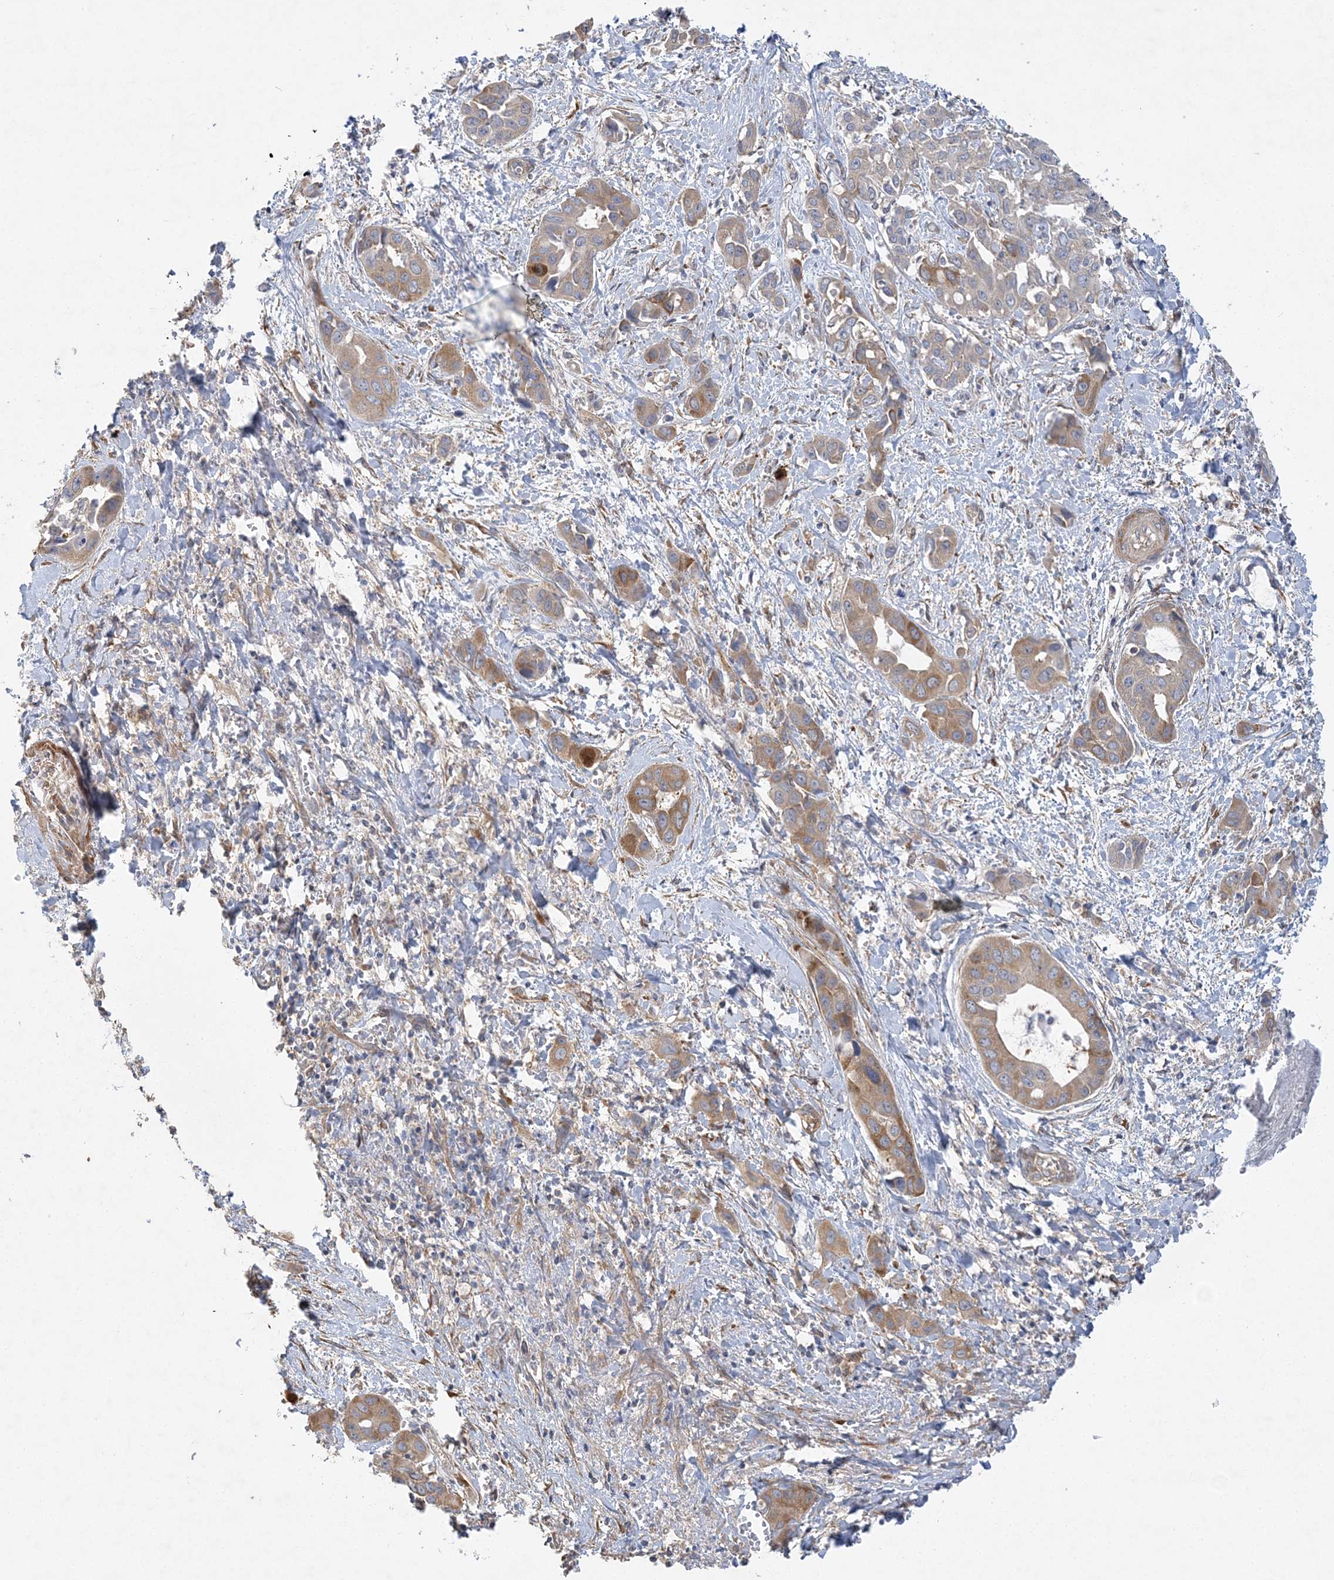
{"staining": {"intensity": "moderate", "quantity": "<25%", "location": "cytoplasmic/membranous"}, "tissue": "liver cancer", "cell_type": "Tumor cells", "image_type": "cancer", "snomed": [{"axis": "morphology", "description": "Cholangiocarcinoma"}, {"axis": "topography", "description": "Liver"}], "caption": "A high-resolution micrograph shows IHC staining of cholangiocarcinoma (liver), which exhibits moderate cytoplasmic/membranous staining in approximately <25% of tumor cells. (Stains: DAB in brown, nuclei in blue, Microscopy: brightfield microscopy at high magnification).", "gene": "MAP4K5", "patient": {"sex": "female", "age": 52}}